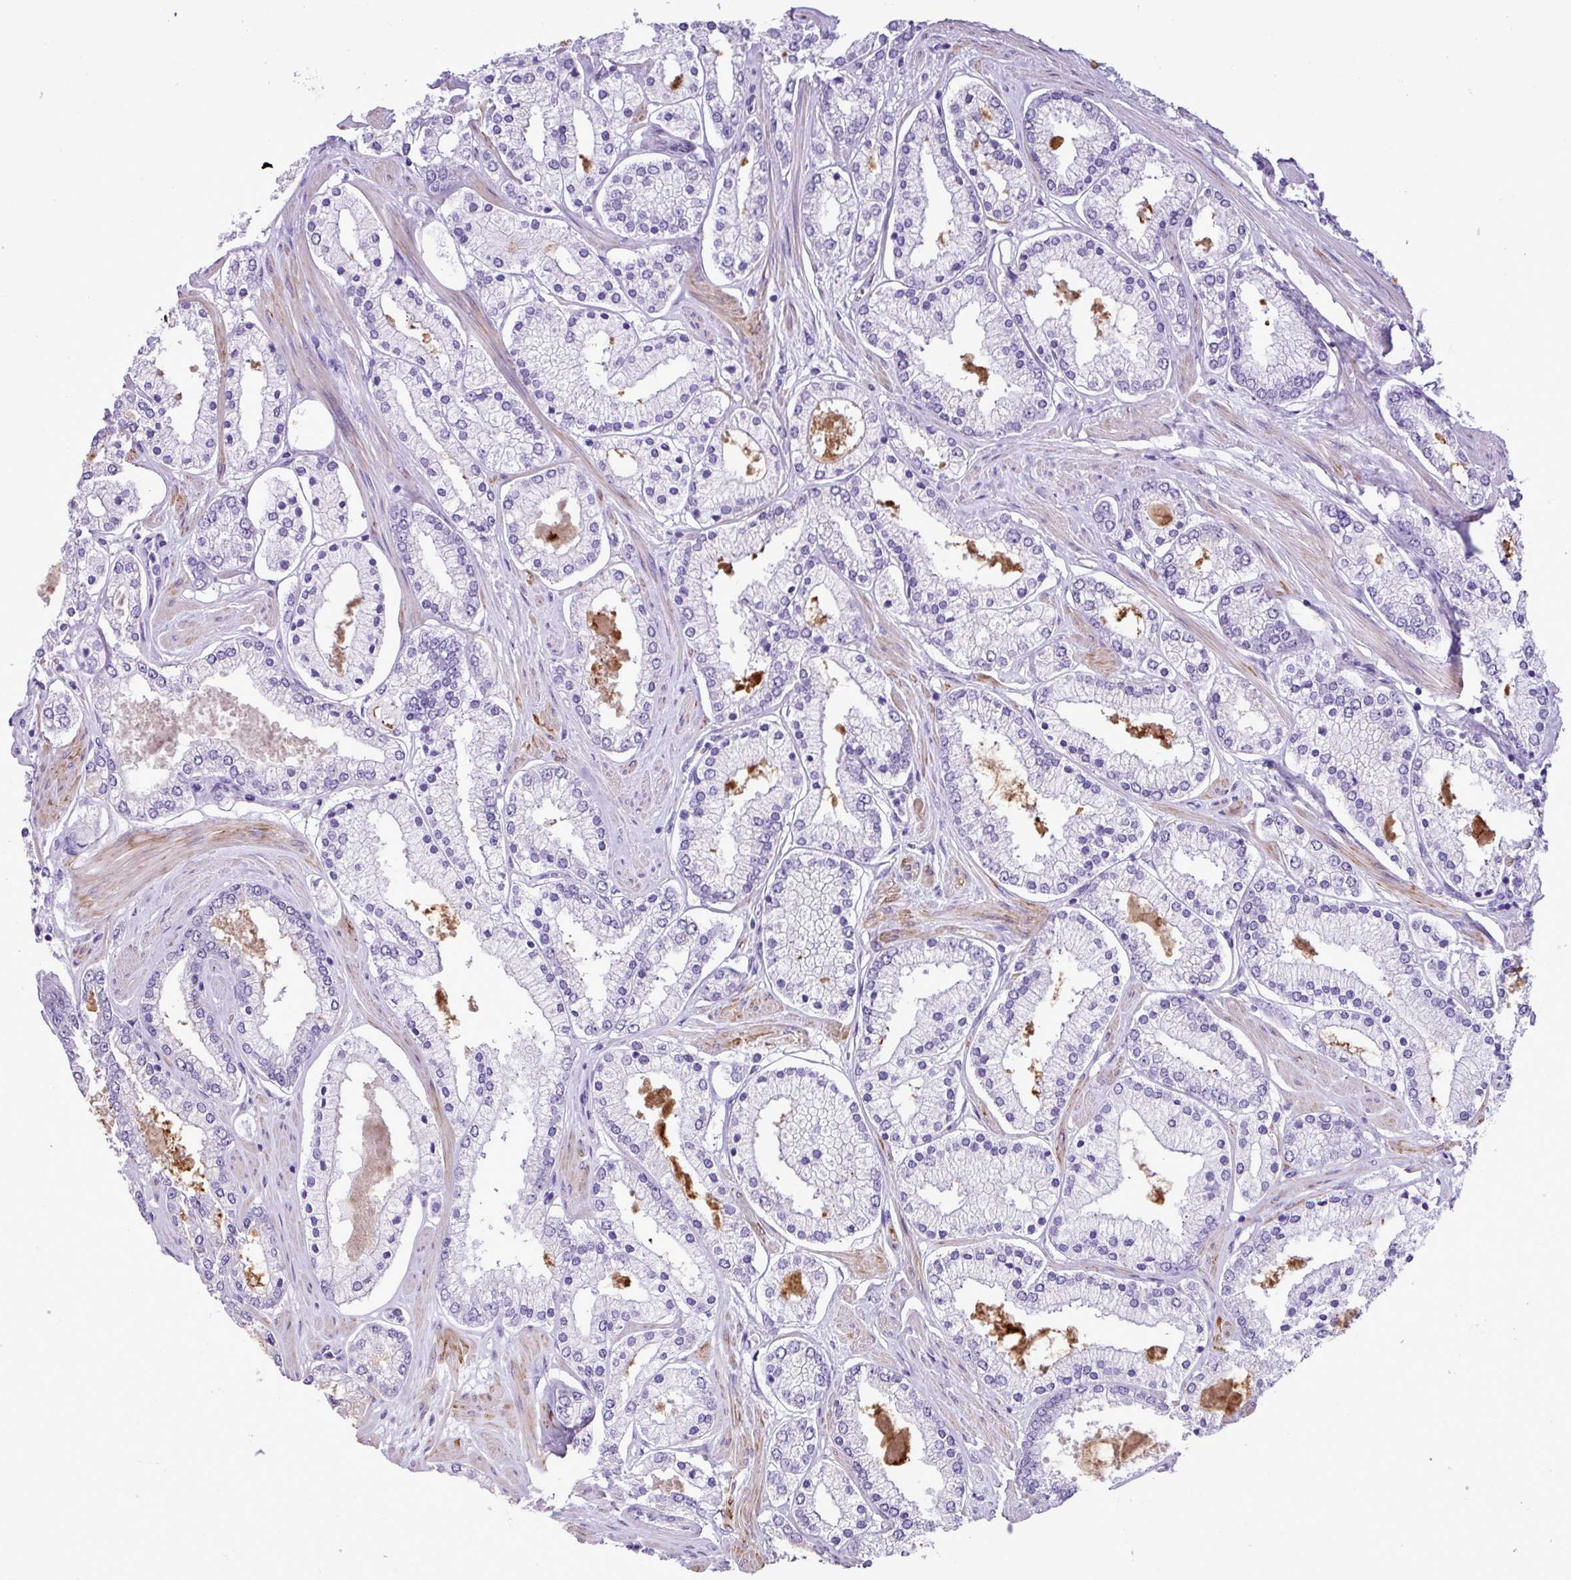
{"staining": {"intensity": "negative", "quantity": "none", "location": "none"}, "tissue": "prostate cancer", "cell_type": "Tumor cells", "image_type": "cancer", "snomed": [{"axis": "morphology", "description": "Adenocarcinoma, Low grade"}, {"axis": "topography", "description": "Prostate"}], "caption": "Immunohistochemistry (IHC) of human prostate cancer displays no staining in tumor cells. (DAB (3,3'-diaminobenzidine) immunohistochemistry (IHC) visualized using brightfield microscopy, high magnification).", "gene": "ZSCAN5A", "patient": {"sex": "male", "age": 42}}